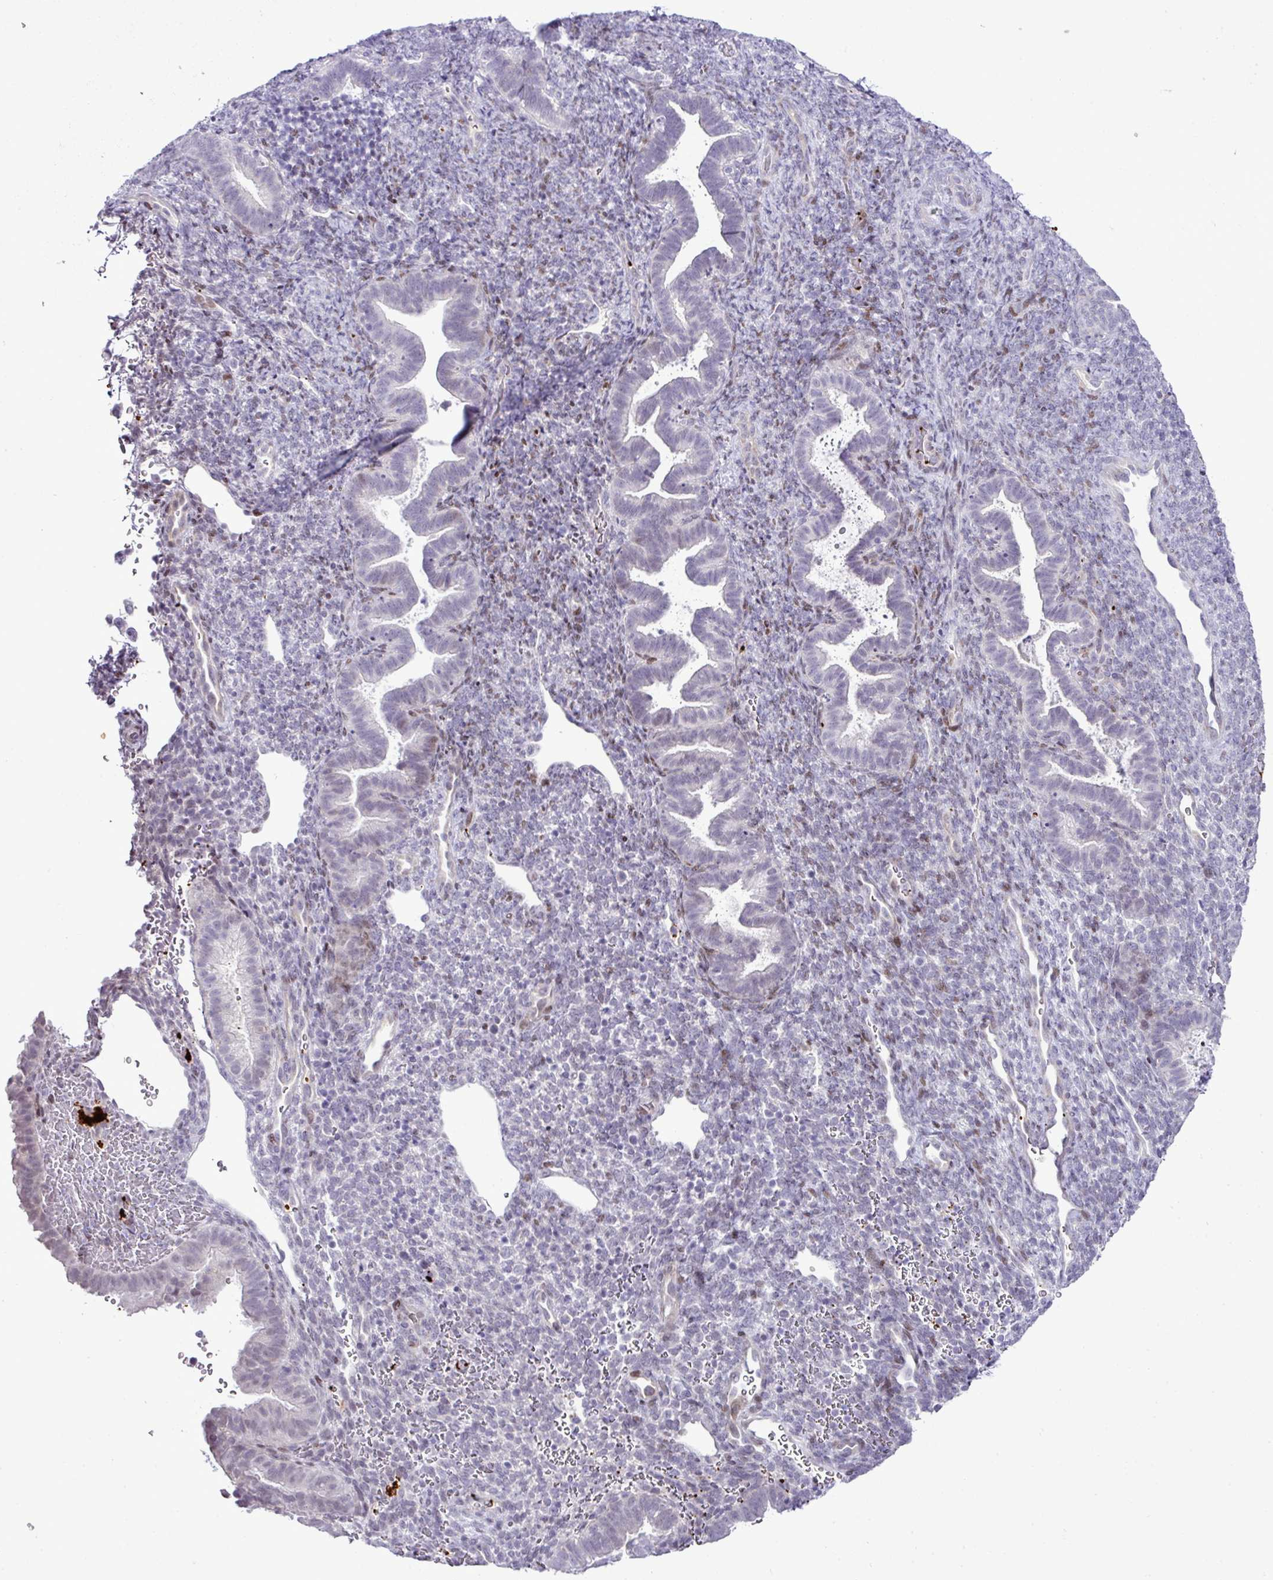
{"staining": {"intensity": "negative", "quantity": "none", "location": "none"}, "tissue": "endometrium", "cell_type": "Cells in endometrial stroma", "image_type": "normal", "snomed": [{"axis": "morphology", "description": "Normal tissue, NOS"}, {"axis": "topography", "description": "Endometrium"}], "caption": "Immunohistochemical staining of benign endometrium demonstrates no significant staining in cells in endometrial stroma.", "gene": "CMTM5", "patient": {"sex": "female", "age": 34}}